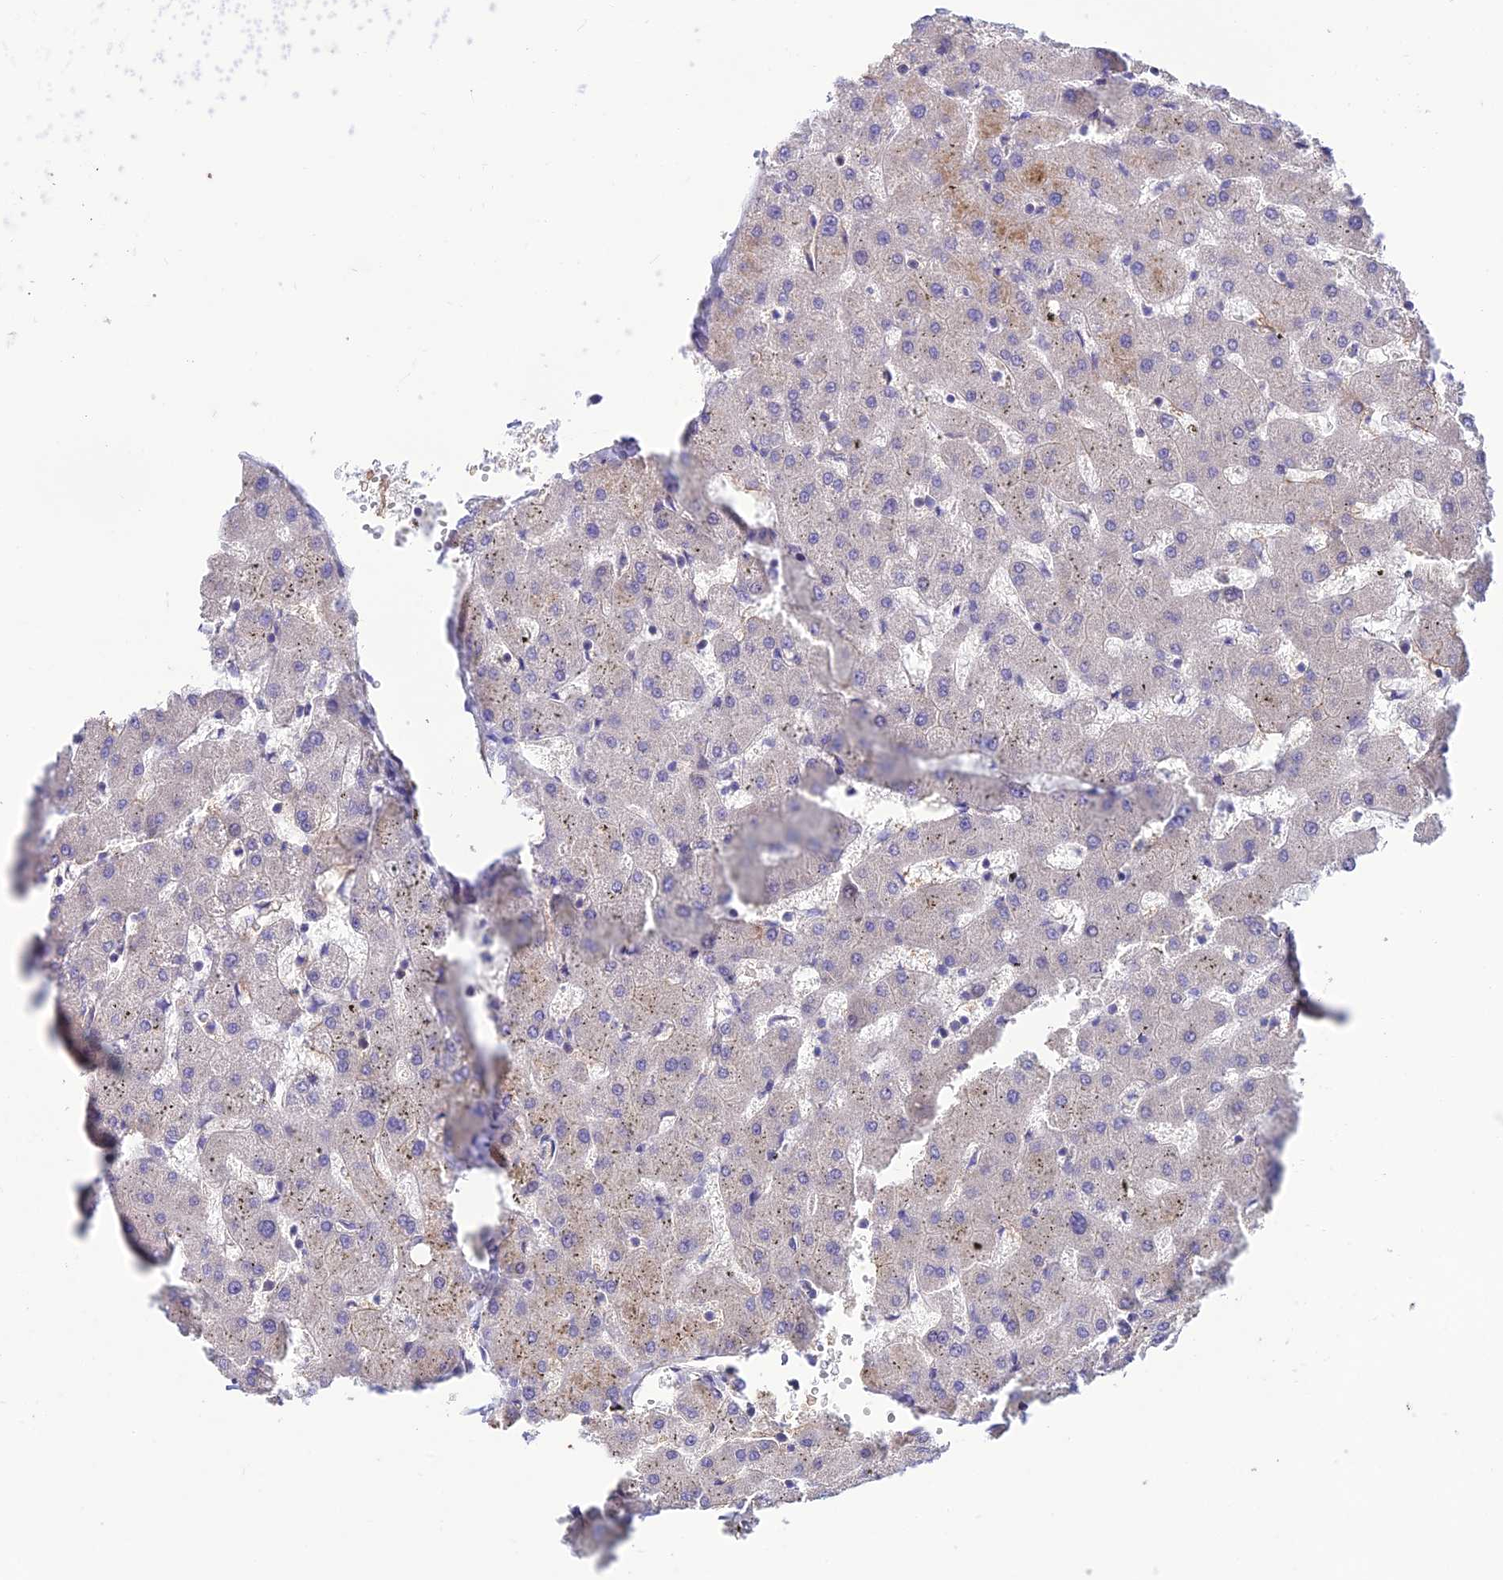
{"staining": {"intensity": "negative", "quantity": "none", "location": "none"}, "tissue": "liver", "cell_type": "Cholangiocytes", "image_type": "normal", "snomed": [{"axis": "morphology", "description": "Normal tissue, NOS"}, {"axis": "topography", "description": "Liver"}], "caption": "The image exhibits no significant positivity in cholangiocytes of liver.", "gene": "BRME1", "patient": {"sex": "female", "age": 63}}